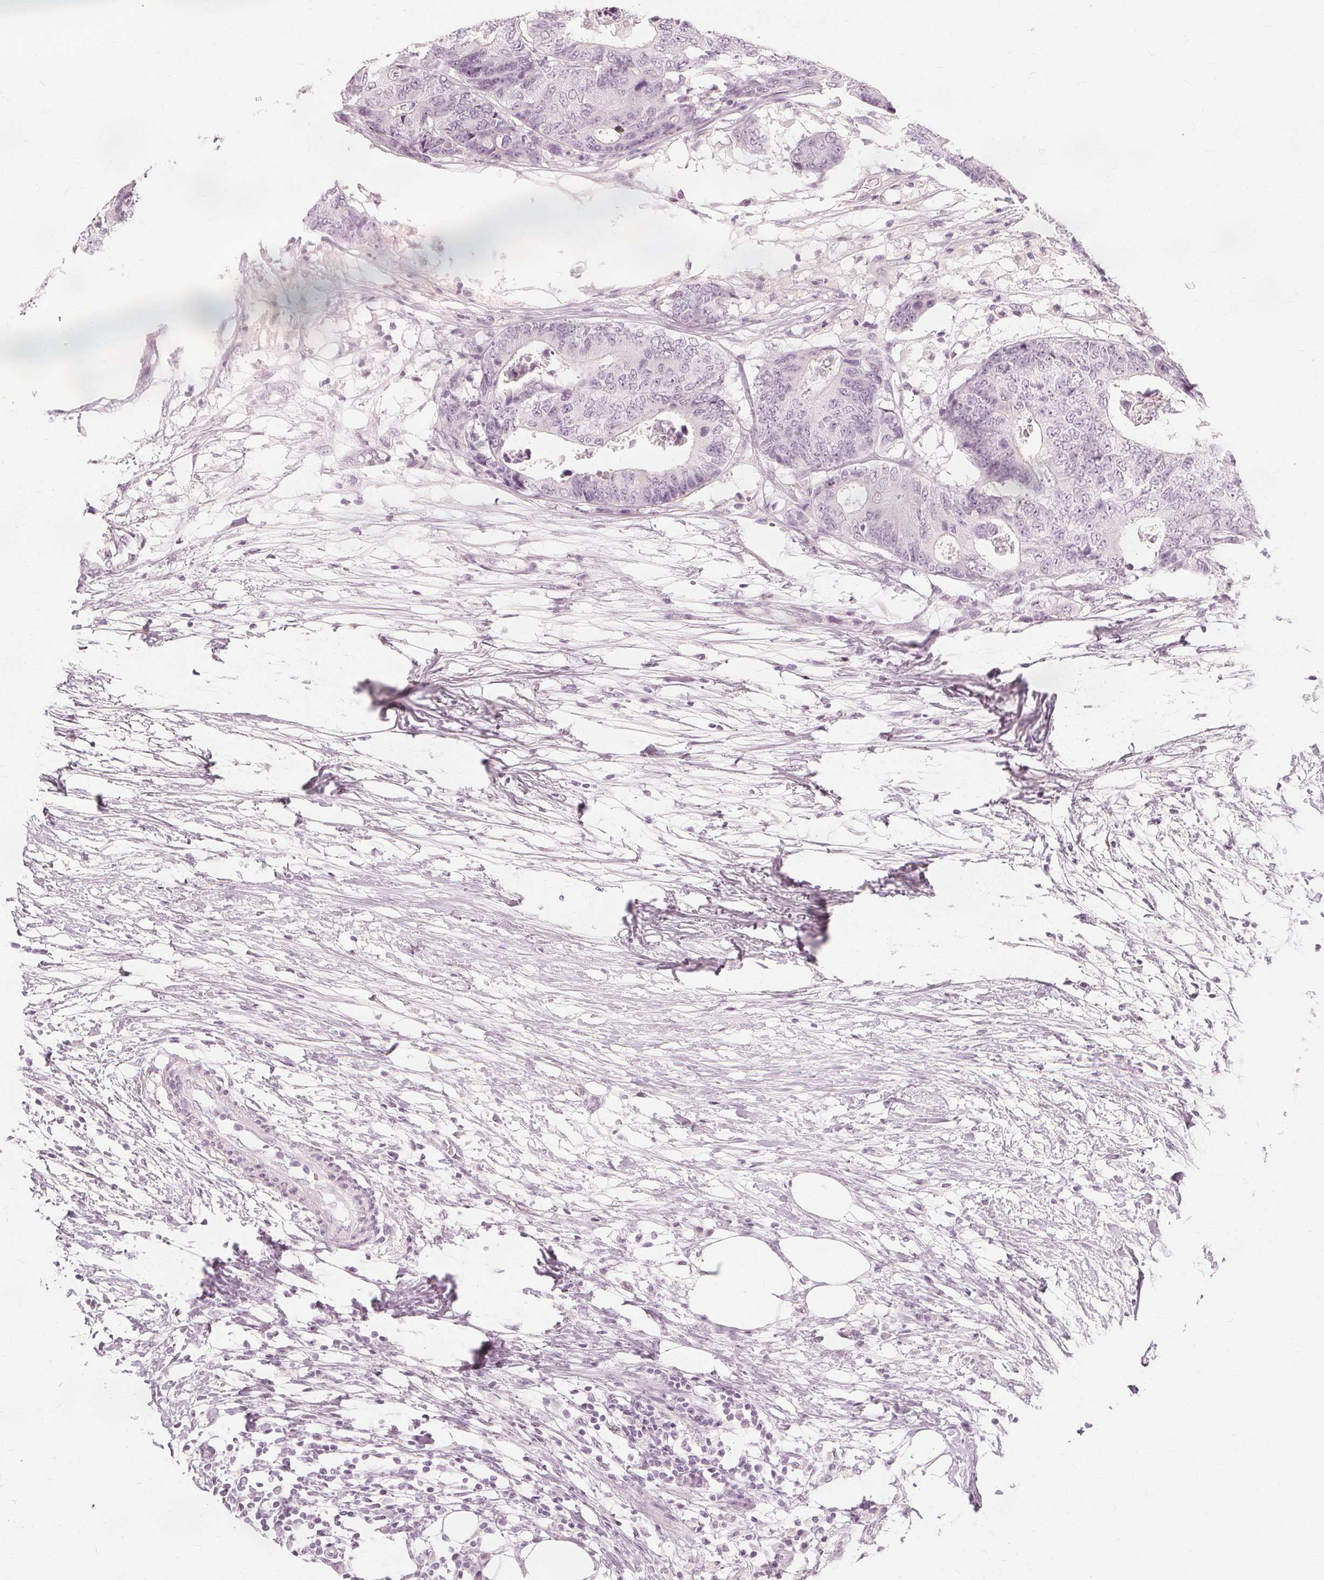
{"staining": {"intensity": "negative", "quantity": "none", "location": "none"}, "tissue": "colorectal cancer", "cell_type": "Tumor cells", "image_type": "cancer", "snomed": [{"axis": "morphology", "description": "Adenocarcinoma, NOS"}, {"axis": "topography", "description": "Colon"}], "caption": "This is a micrograph of immunohistochemistry (IHC) staining of colorectal adenocarcinoma, which shows no expression in tumor cells.", "gene": "NXPE1", "patient": {"sex": "female", "age": 48}}